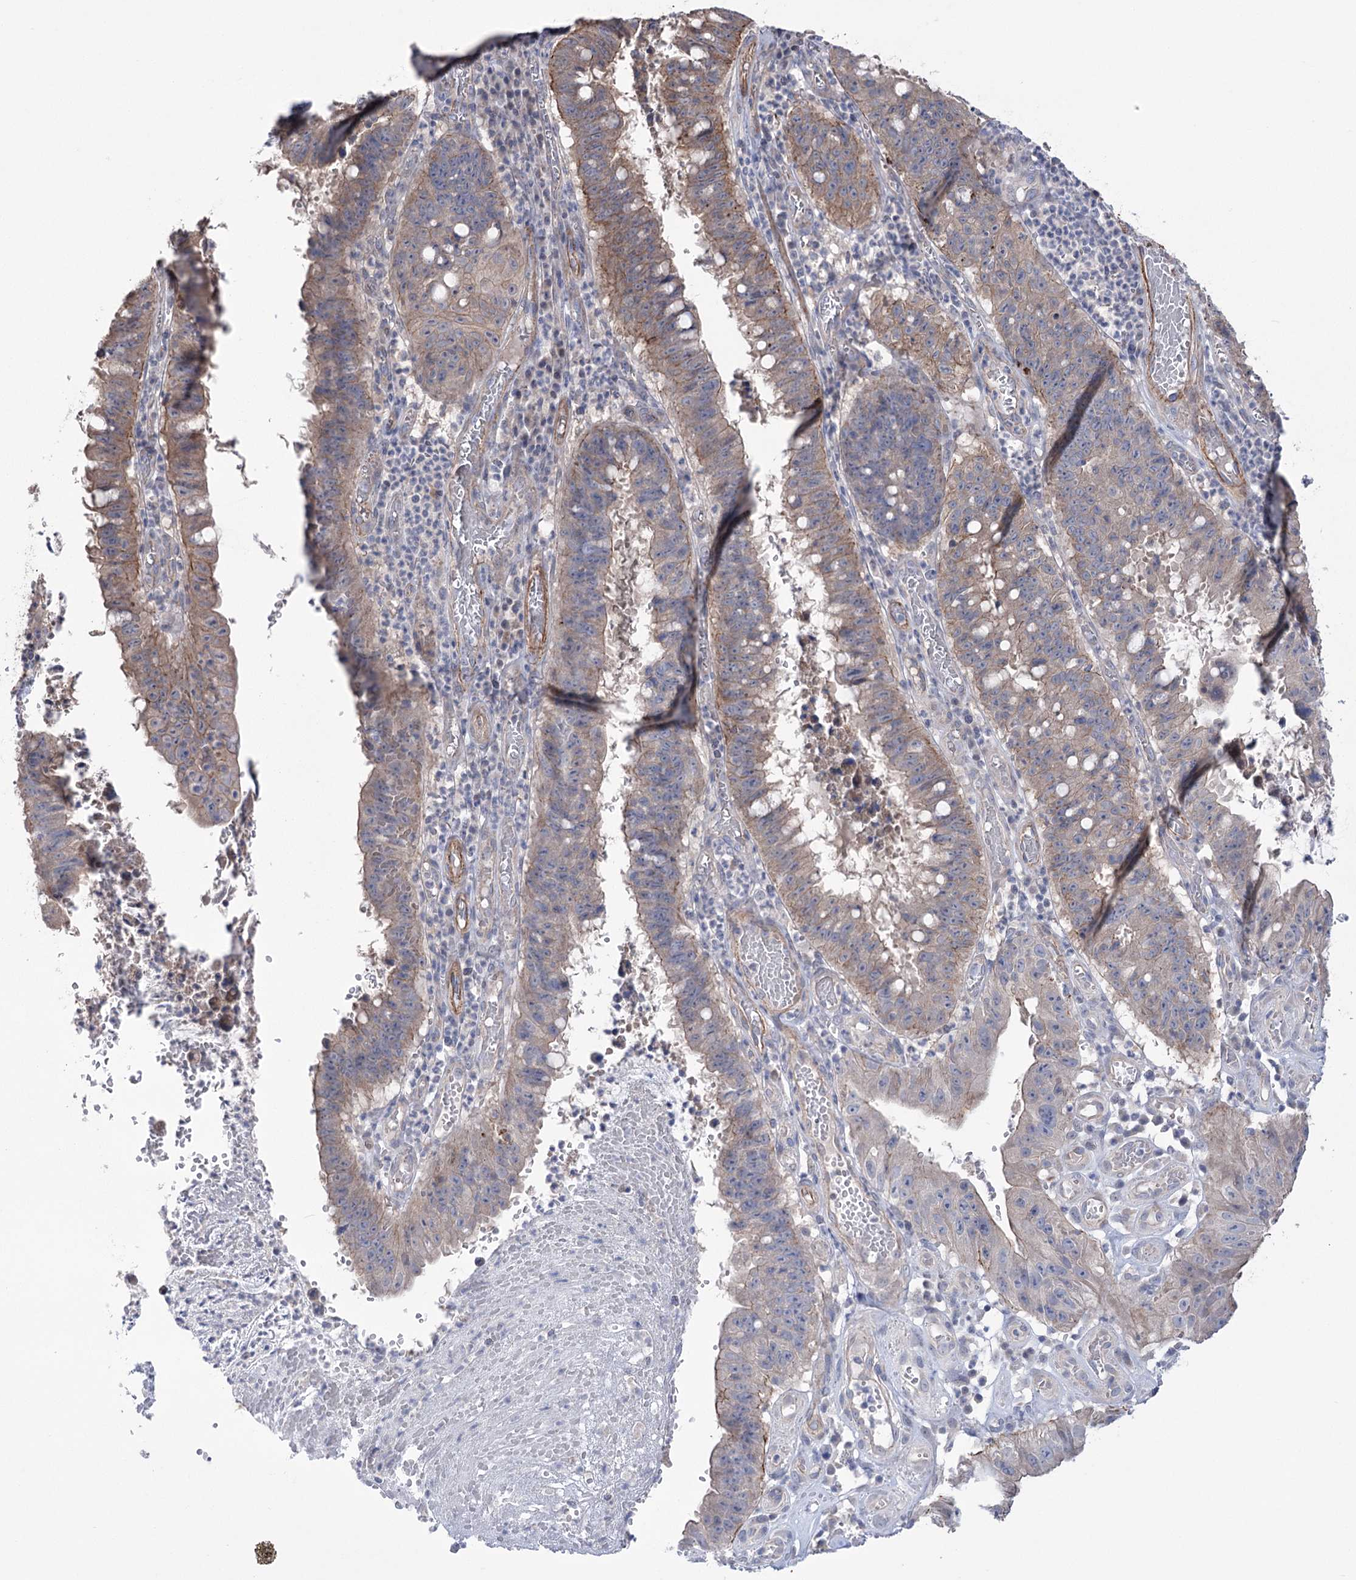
{"staining": {"intensity": "weak", "quantity": "25%-75%", "location": "cytoplasmic/membranous"}, "tissue": "stomach cancer", "cell_type": "Tumor cells", "image_type": "cancer", "snomed": [{"axis": "morphology", "description": "Adenocarcinoma, NOS"}, {"axis": "topography", "description": "Stomach"}], "caption": "Immunohistochemical staining of human stomach cancer (adenocarcinoma) reveals weak cytoplasmic/membranous protein positivity in about 25%-75% of tumor cells.", "gene": "TRIM71", "patient": {"sex": "male", "age": 59}}